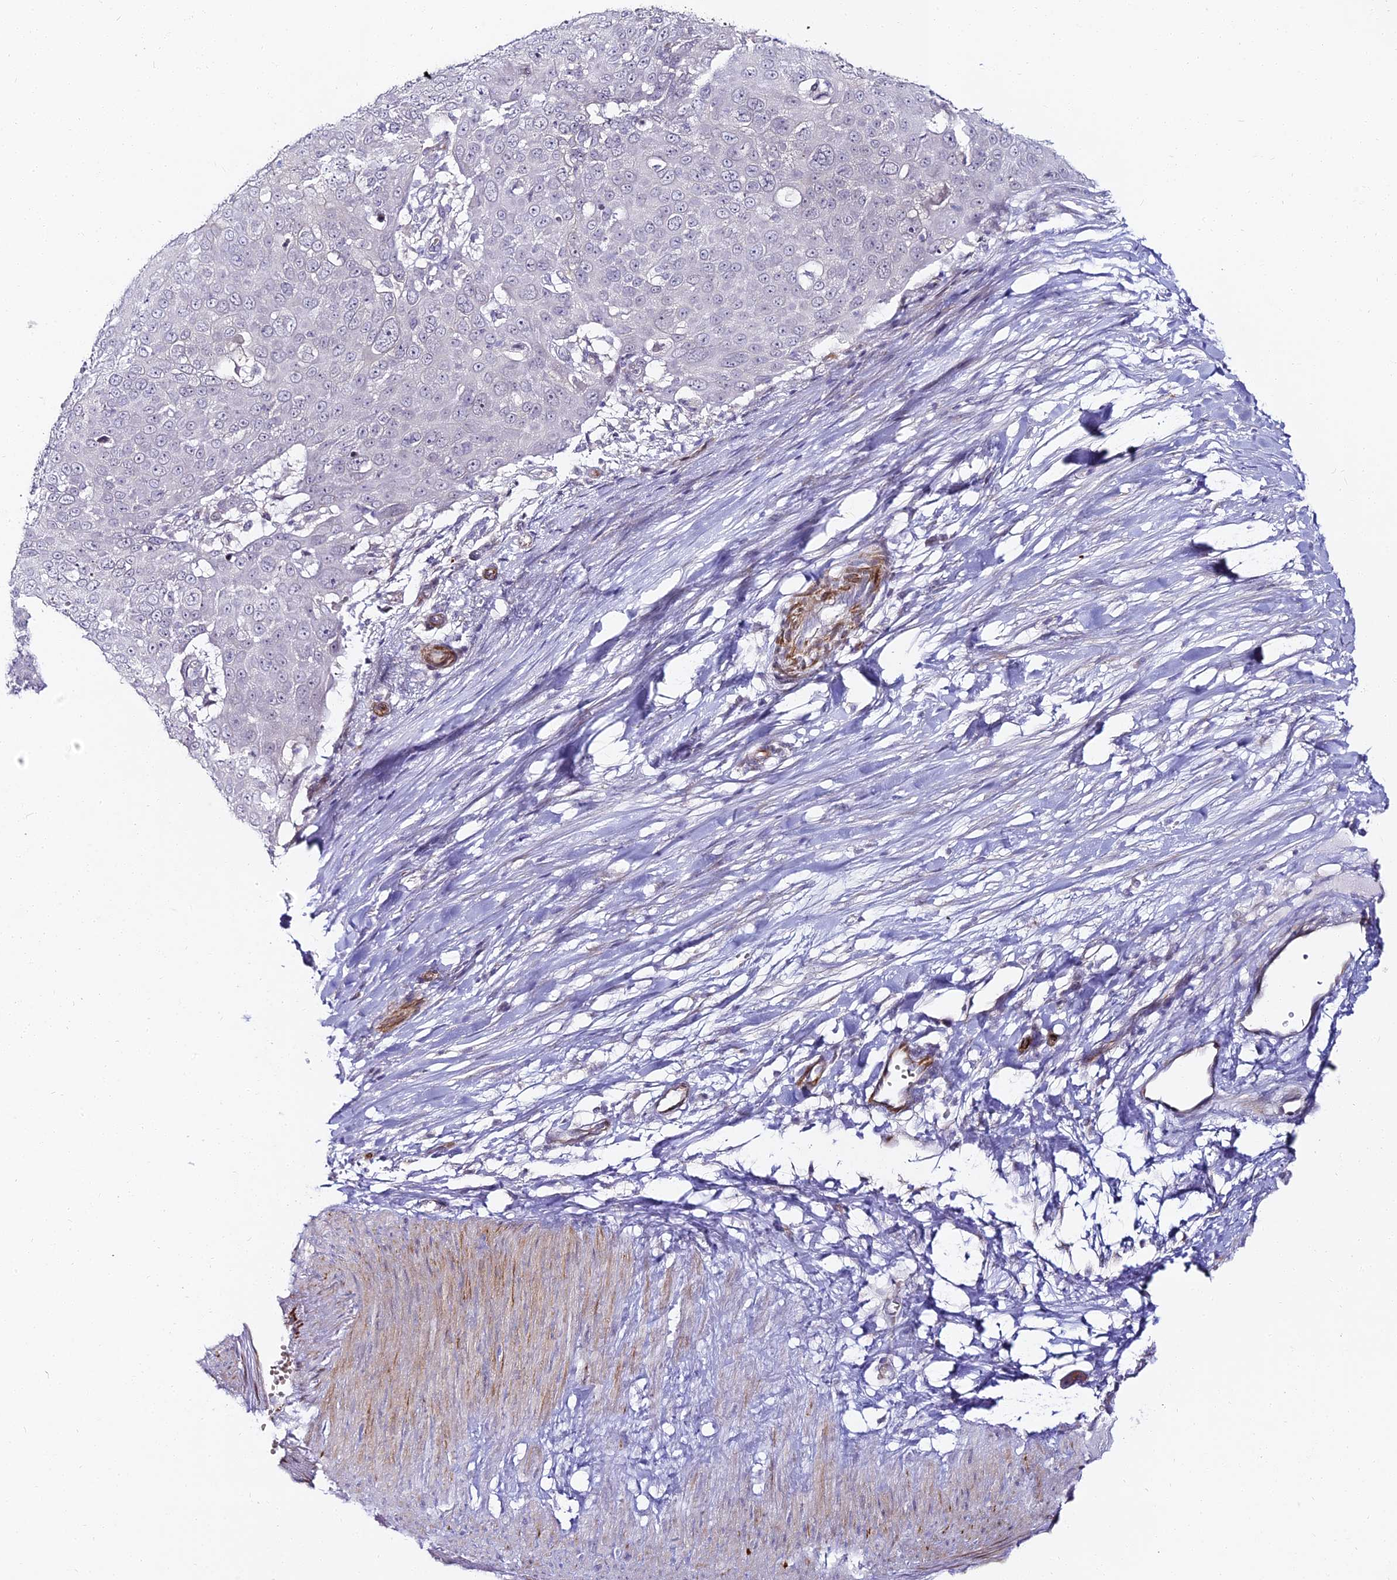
{"staining": {"intensity": "negative", "quantity": "none", "location": "none"}, "tissue": "skin cancer", "cell_type": "Tumor cells", "image_type": "cancer", "snomed": [{"axis": "morphology", "description": "Squamous cell carcinoma, NOS"}, {"axis": "topography", "description": "Skin"}], "caption": "This is an immunohistochemistry histopathology image of human skin squamous cell carcinoma. There is no staining in tumor cells.", "gene": "ALPG", "patient": {"sex": "male", "age": 71}}